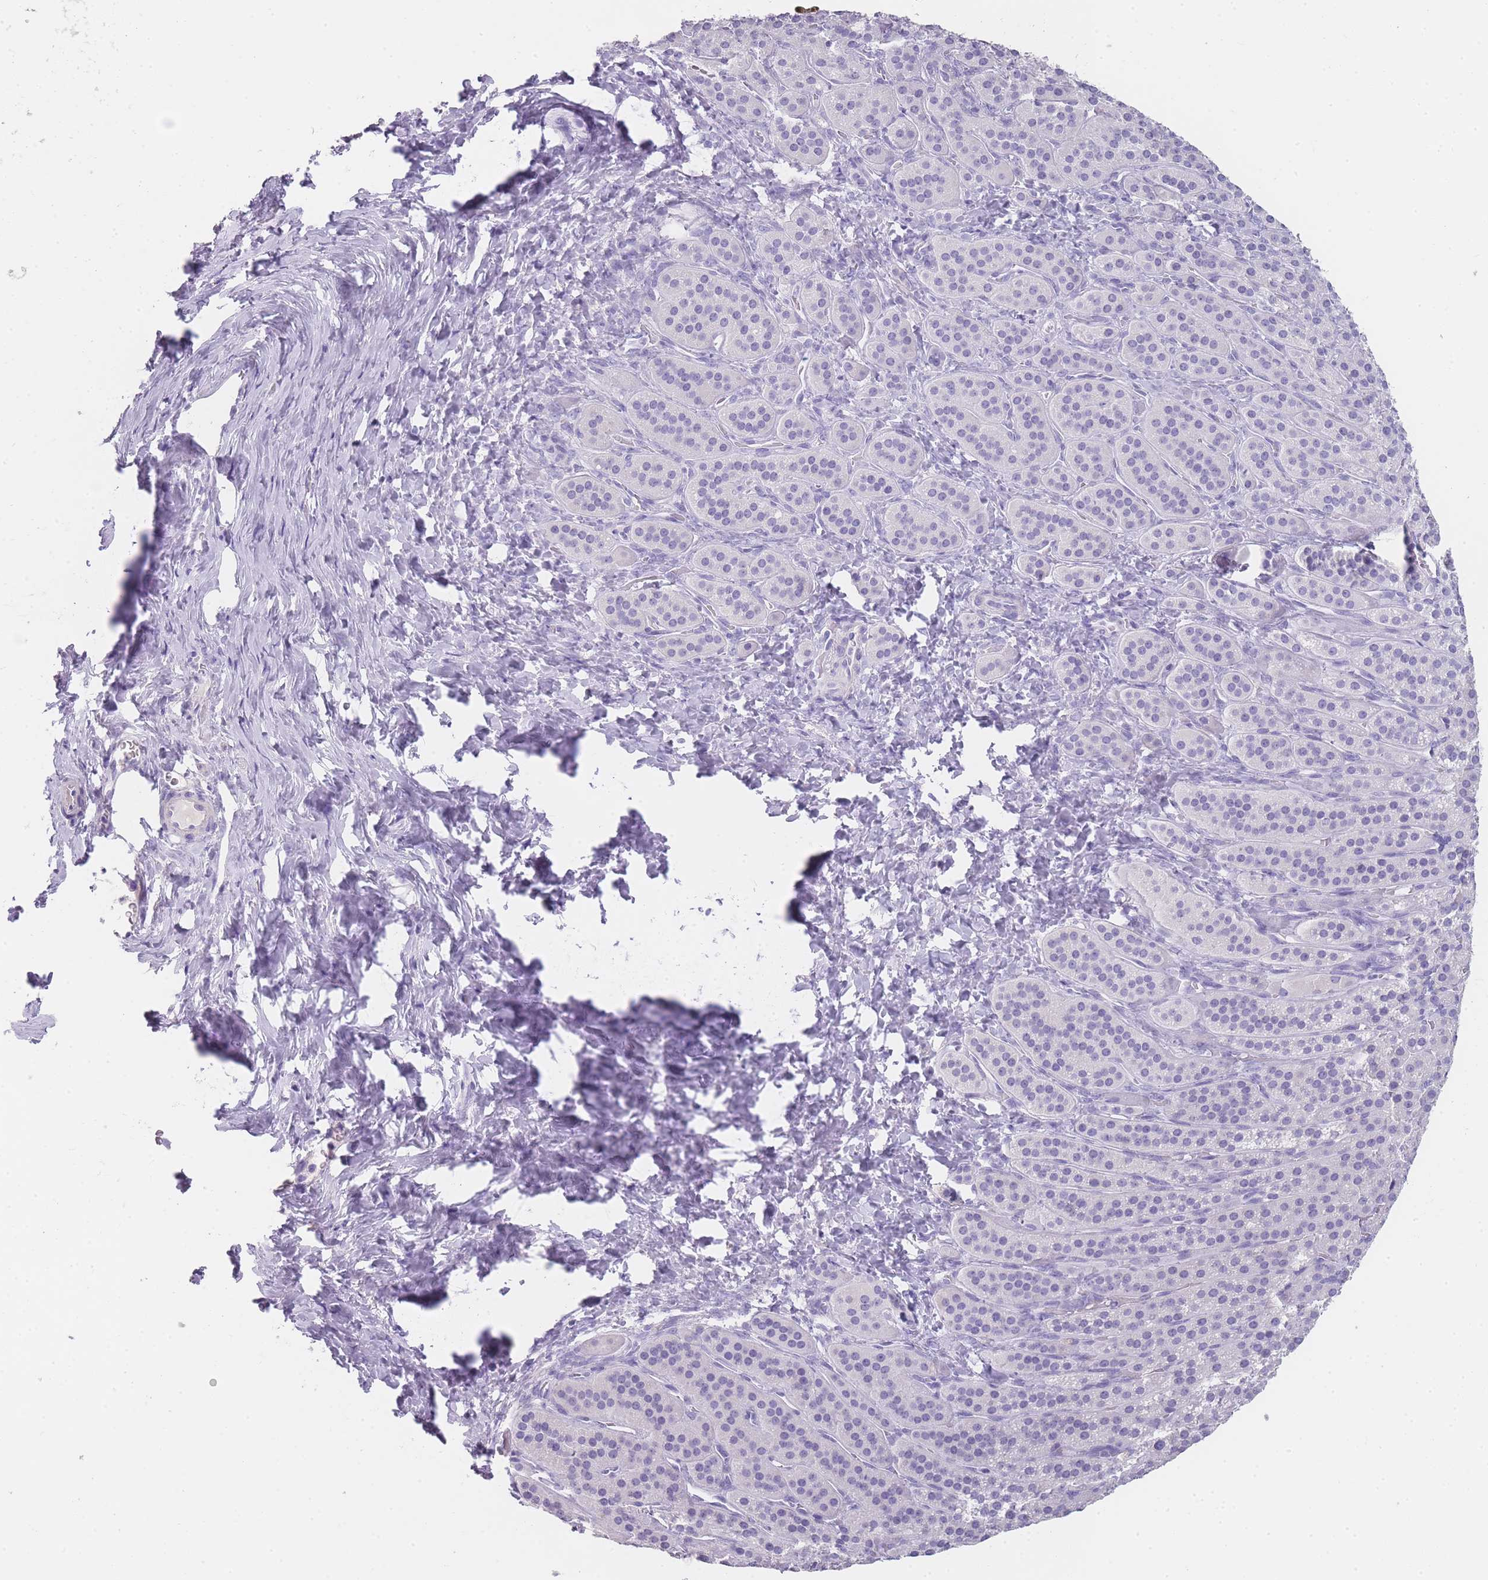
{"staining": {"intensity": "negative", "quantity": "none", "location": "none"}, "tissue": "adrenal gland", "cell_type": "Glandular cells", "image_type": "normal", "snomed": [{"axis": "morphology", "description": "Normal tissue, NOS"}, {"axis": "topography", "description": "Adrenal gland"}], "caption": "Histopathology image shows no protein expression in glandular cells of normal adrenal gland. (DAB (3,3'-diaminobenzidine) immunohistochemistry with hematoxylin counter stain).", "gene": "TCP11X1", "patient": {"sex": "female", "age": 41}}